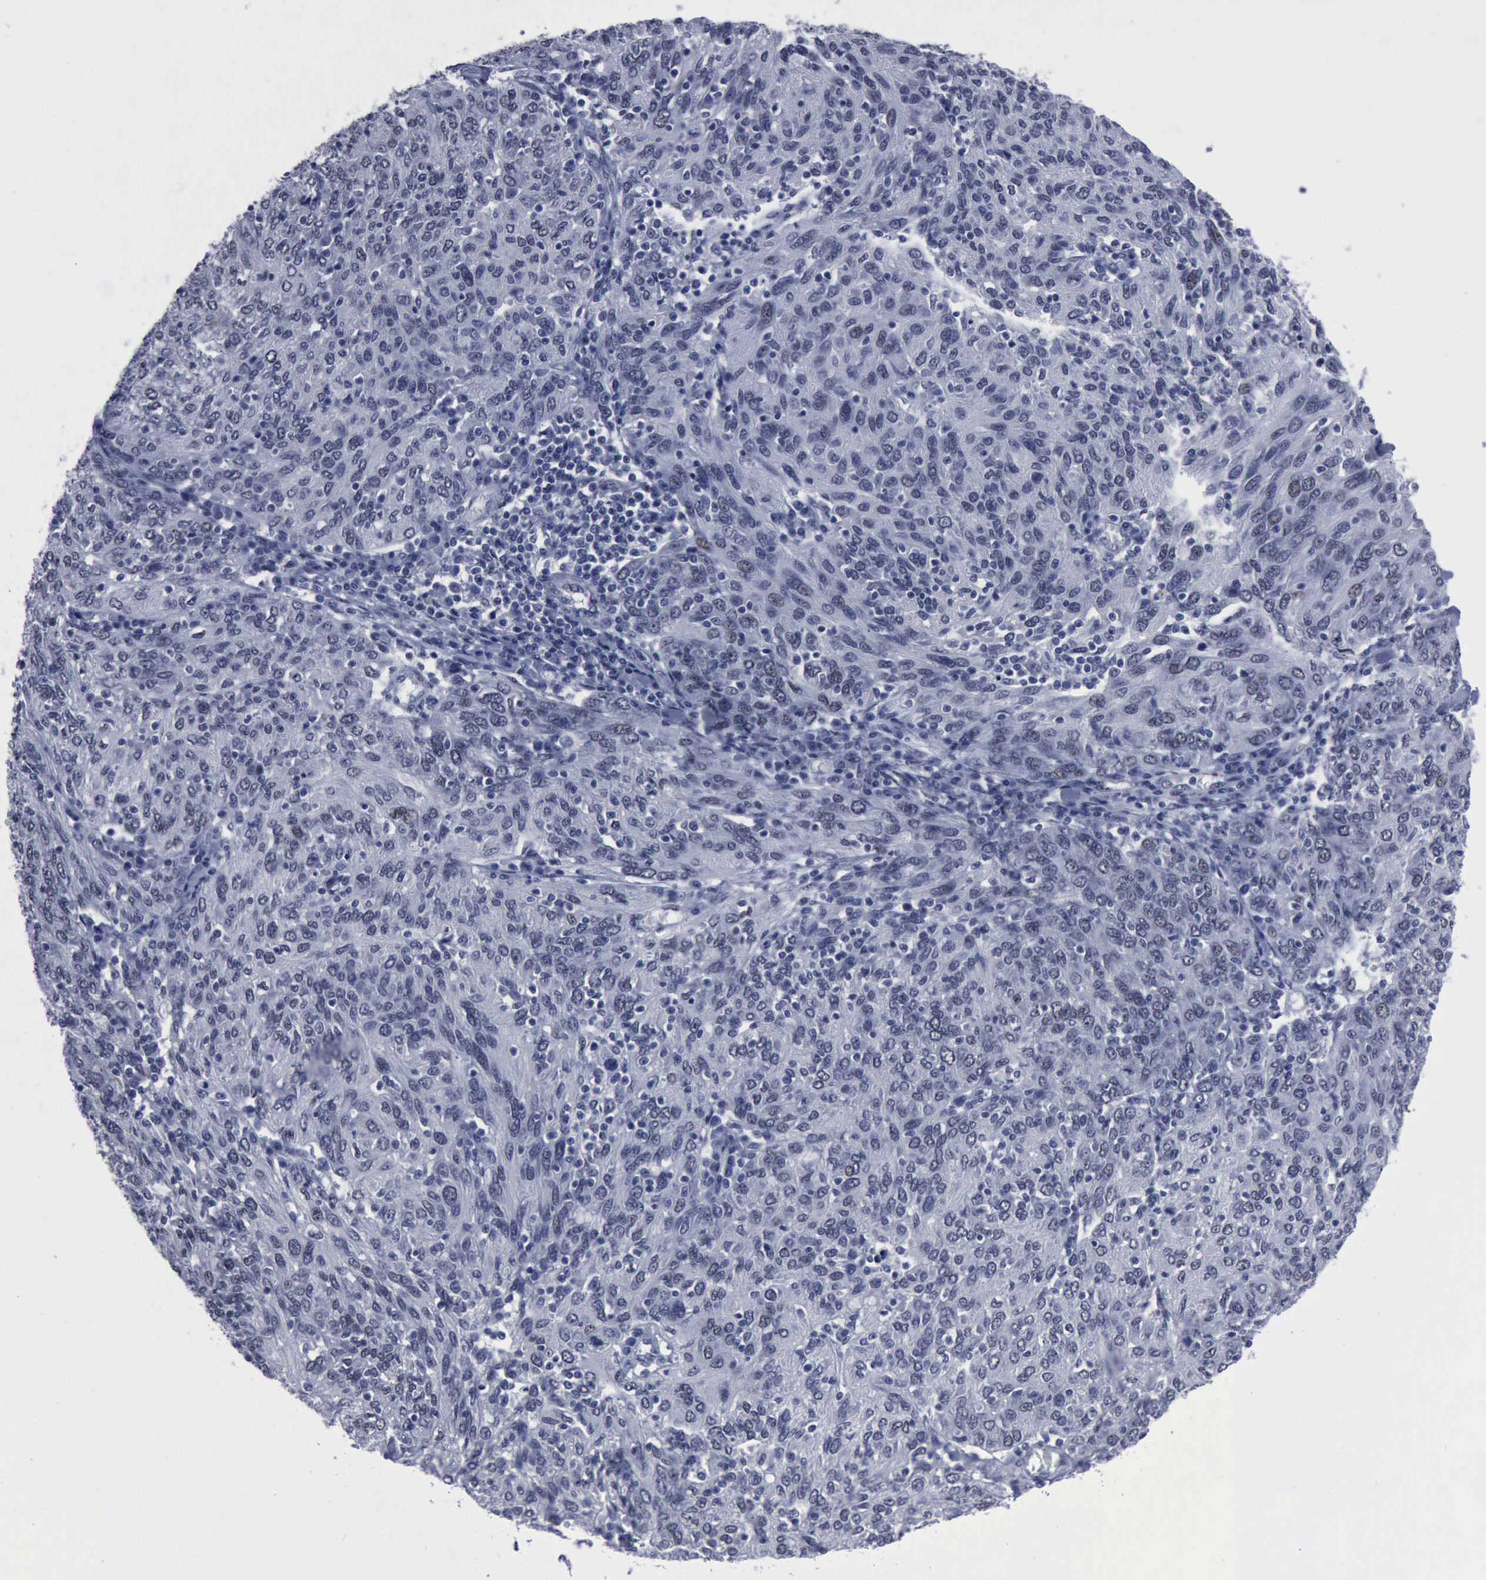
{"staining": {"intensity": "negative", "quantity": "none", "location": "none"}, "tissue": "ovarian cancer", "cell_type": "Tumor cells", "image_type": "cancer", "snomed": [{"axis": "morphology", "description": "Carcinoma, endometroid"}, {"axis": "topography", "description": "Ovary"}], "caption": "Ovarian cancer stained for a protein using IHC shows no expression tumor cells.", "gene": "BRD1", "patient": {"sex": "female", "age": 50}}